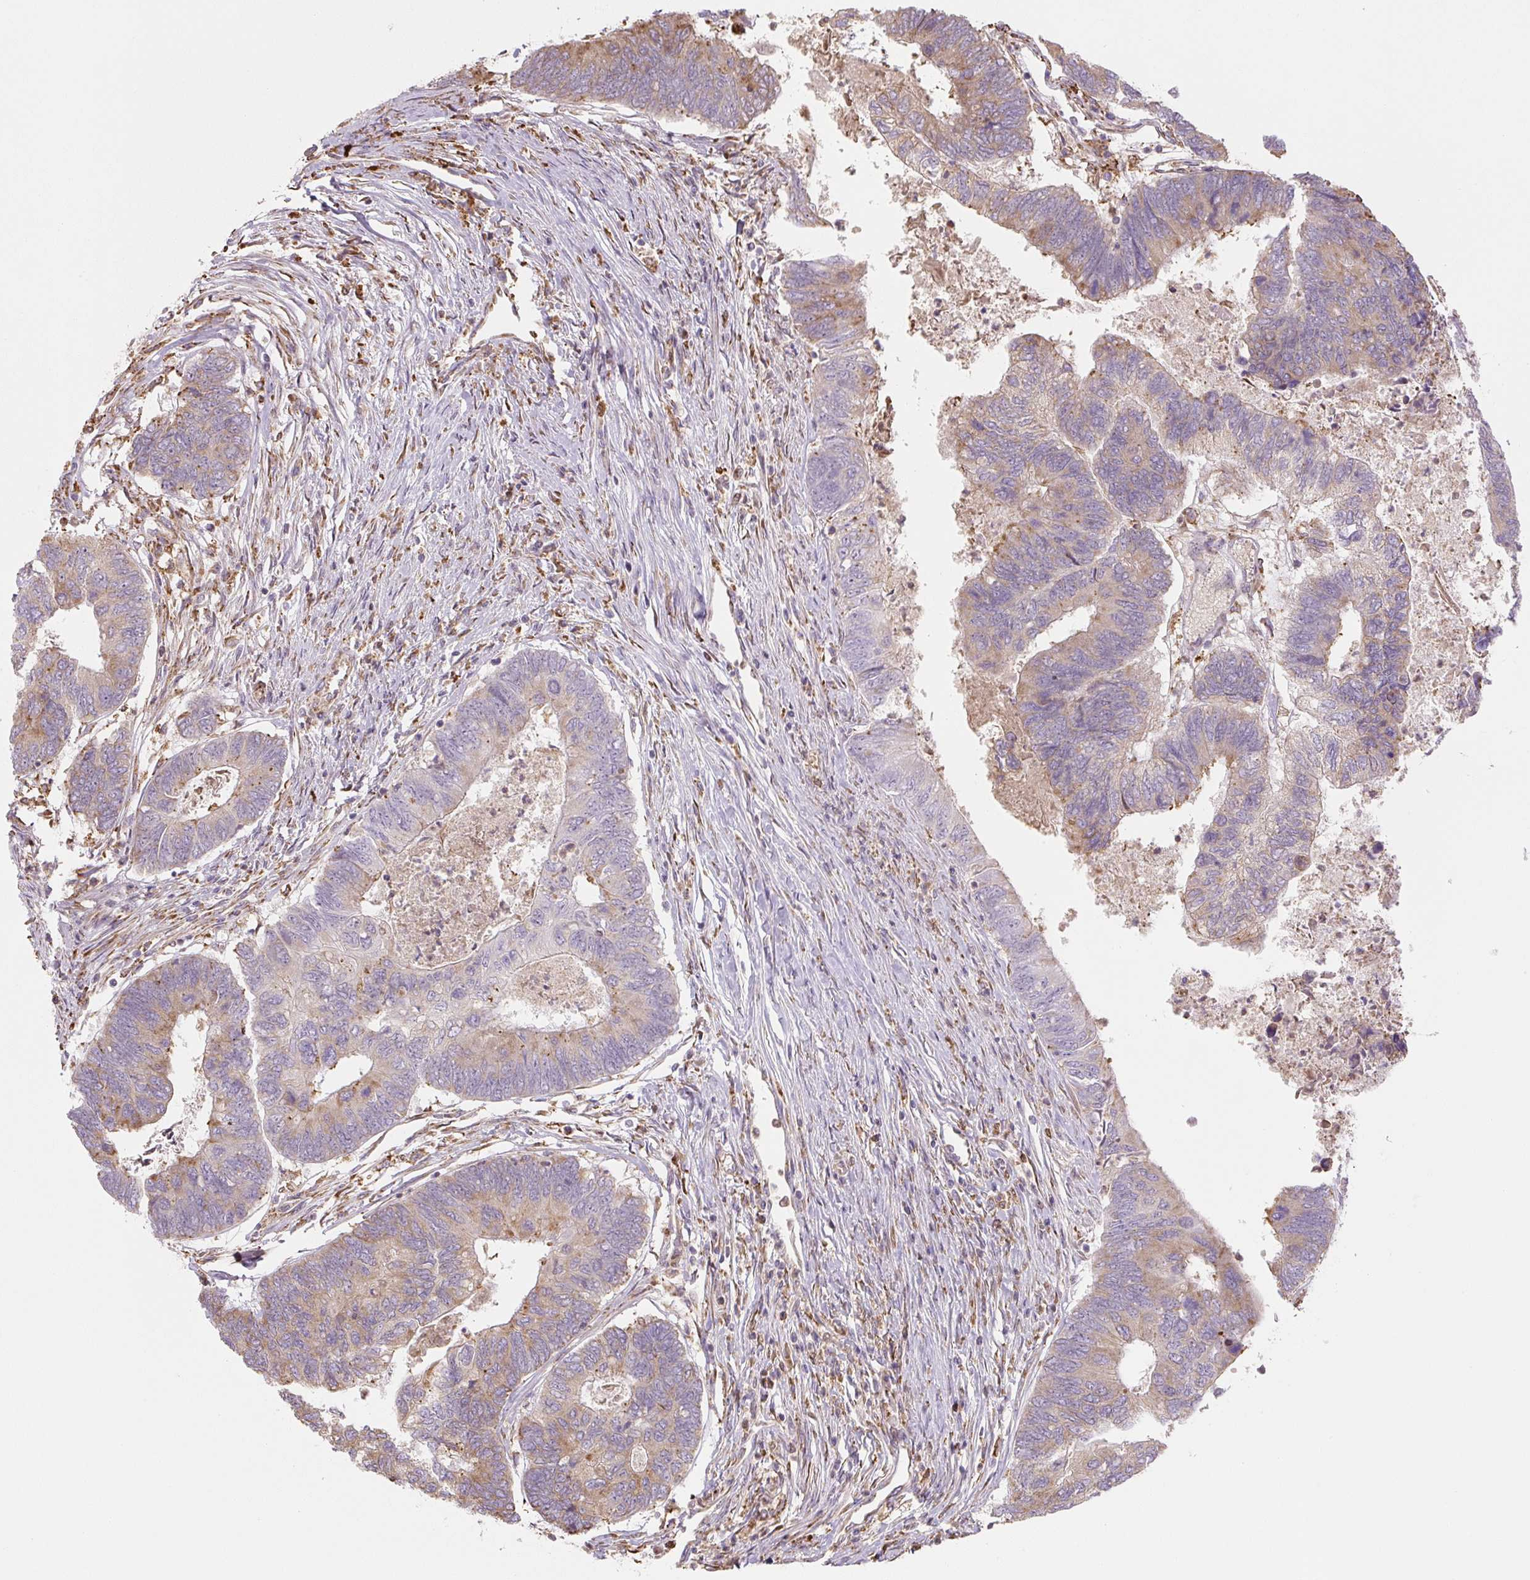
{"staining": {"intensity": "moderate", "quantity": "<25%", "location": "cytoplasmic/membranous"}, "tissue": "colorectal cancer", "cell_type": "Tumor cells", "image_type": "cancer", "snomed": [{"axis": "morphology", "description": "Adenocarcinoma, NOS"}, {"axis": "topography", "description": "Colon"}], "caption": "Approximately <25% of tumor cells in adenocarcinoma (colorectal) display moderate cytoplasmic/membranous protein staining as visualized by brown immunohistochemical staining.", "gene": "RASA1", "patient": {"sex": "female", "age": 67}}